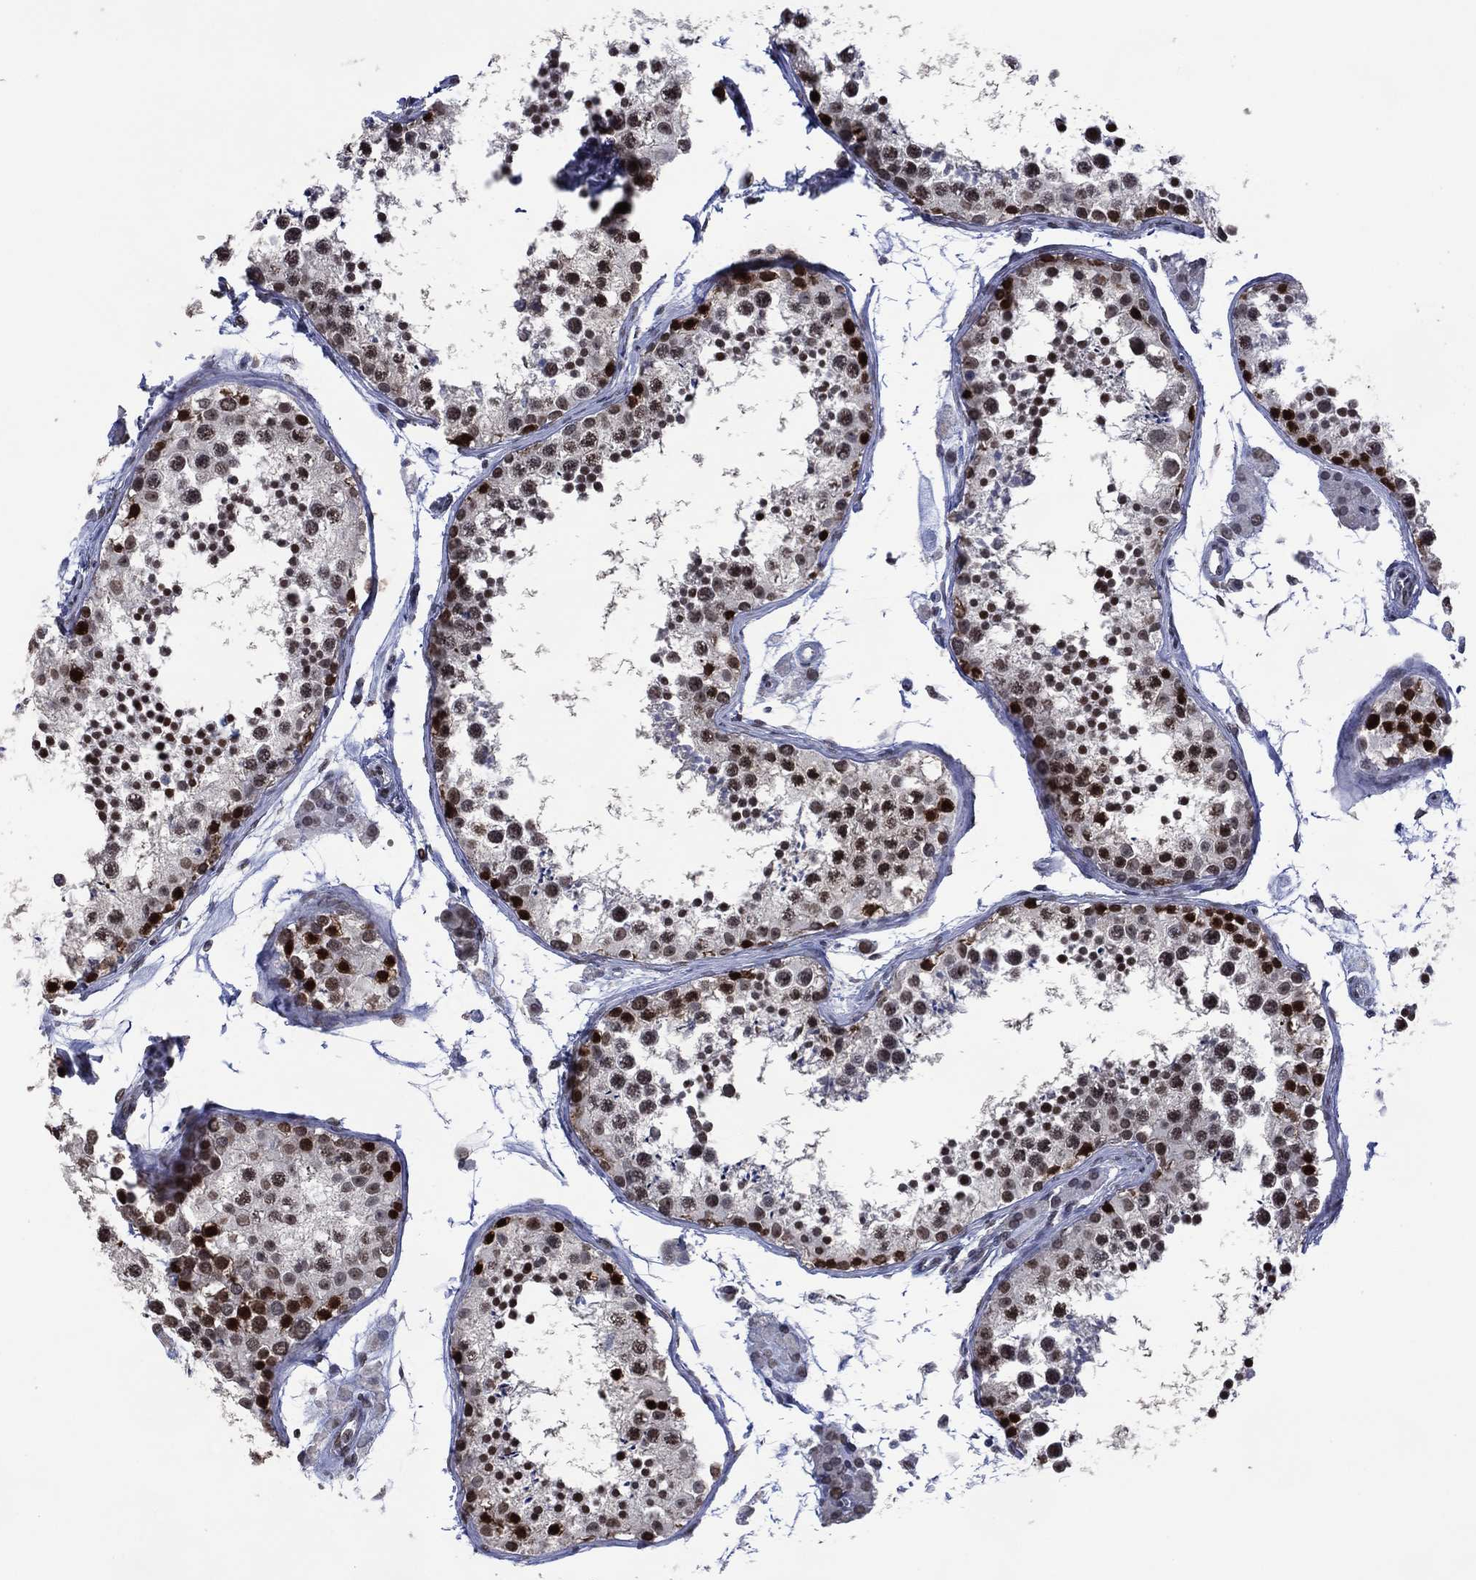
{"staining": {"intensity": "strong", "quantity": "<25%", "location": "nuclear"}, "tissue": "testis", "cell_type": "Cells in seminiferous ducts", "image_type": "normal", "snomed": [{"axis": "morphology", "description": "Normal tissue, NOS"}, {"axis": "topography", "description": "Testis"}], "caption": "DAB (3,3'-diaminobenzidine) immunohistochemical staining of unremarkable testis demonstrates strong nuclear protein positivity in approximately <25% of cells in seminiferous ducts. The staining was performed using DAB to visualize the protein expression in brown, while the nuclei were stained in blue with hematoxylin (Magnification: 20x).", "gene": "EHMT1", "patient": {"sex": "male", "age": 41}}